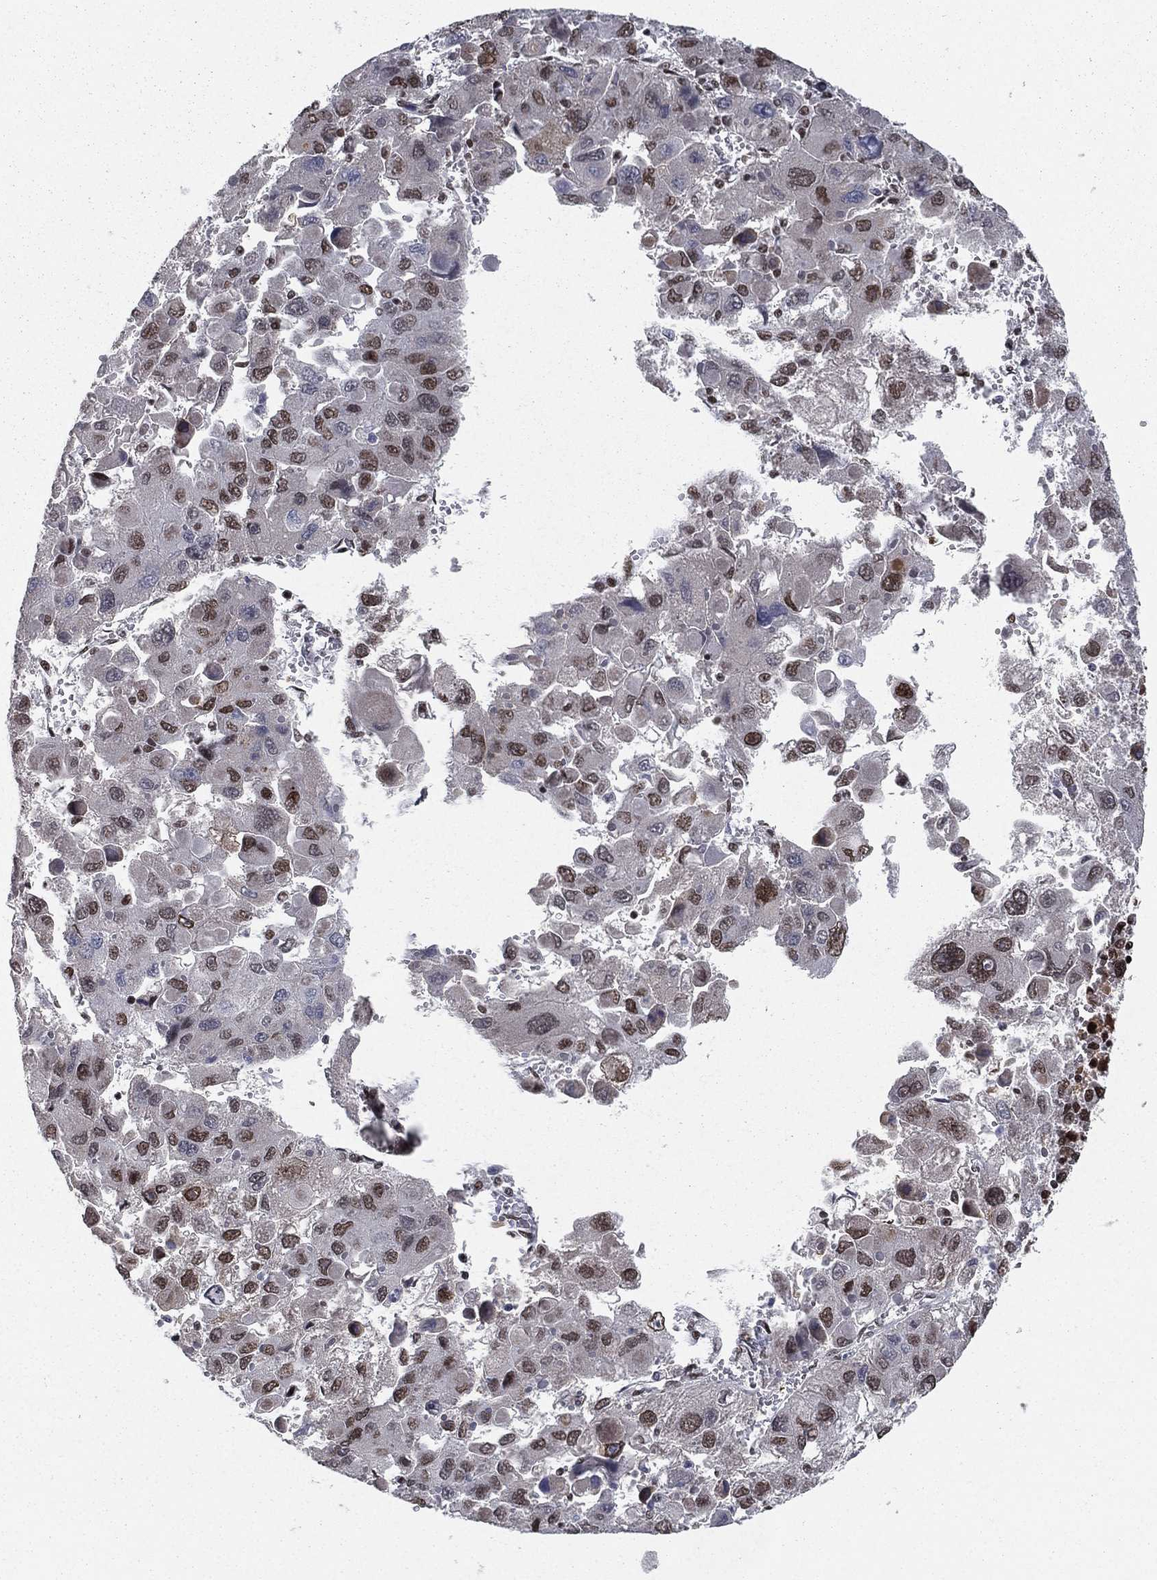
{"staining": {"intensity": "moderate", "quantity": "<25%", "location": "nuclear"}, "tissue": "liver cancer", "cell_type": "Tumor cells", "image_type": "cancer", "snomed": [{"axis": "morphology", "description": "Carcinoma, Hepatocellular, NOS"}, {"axis": "topography", "description": "Liver"}], "caption": "IHC of hepatocellular carcinoma (liver) reveals low levels of moderate nuclear positivity in approximately <25% of tumor cells.", "gene": "RTF1", "patient": {"sex": "female", "age": 41}}